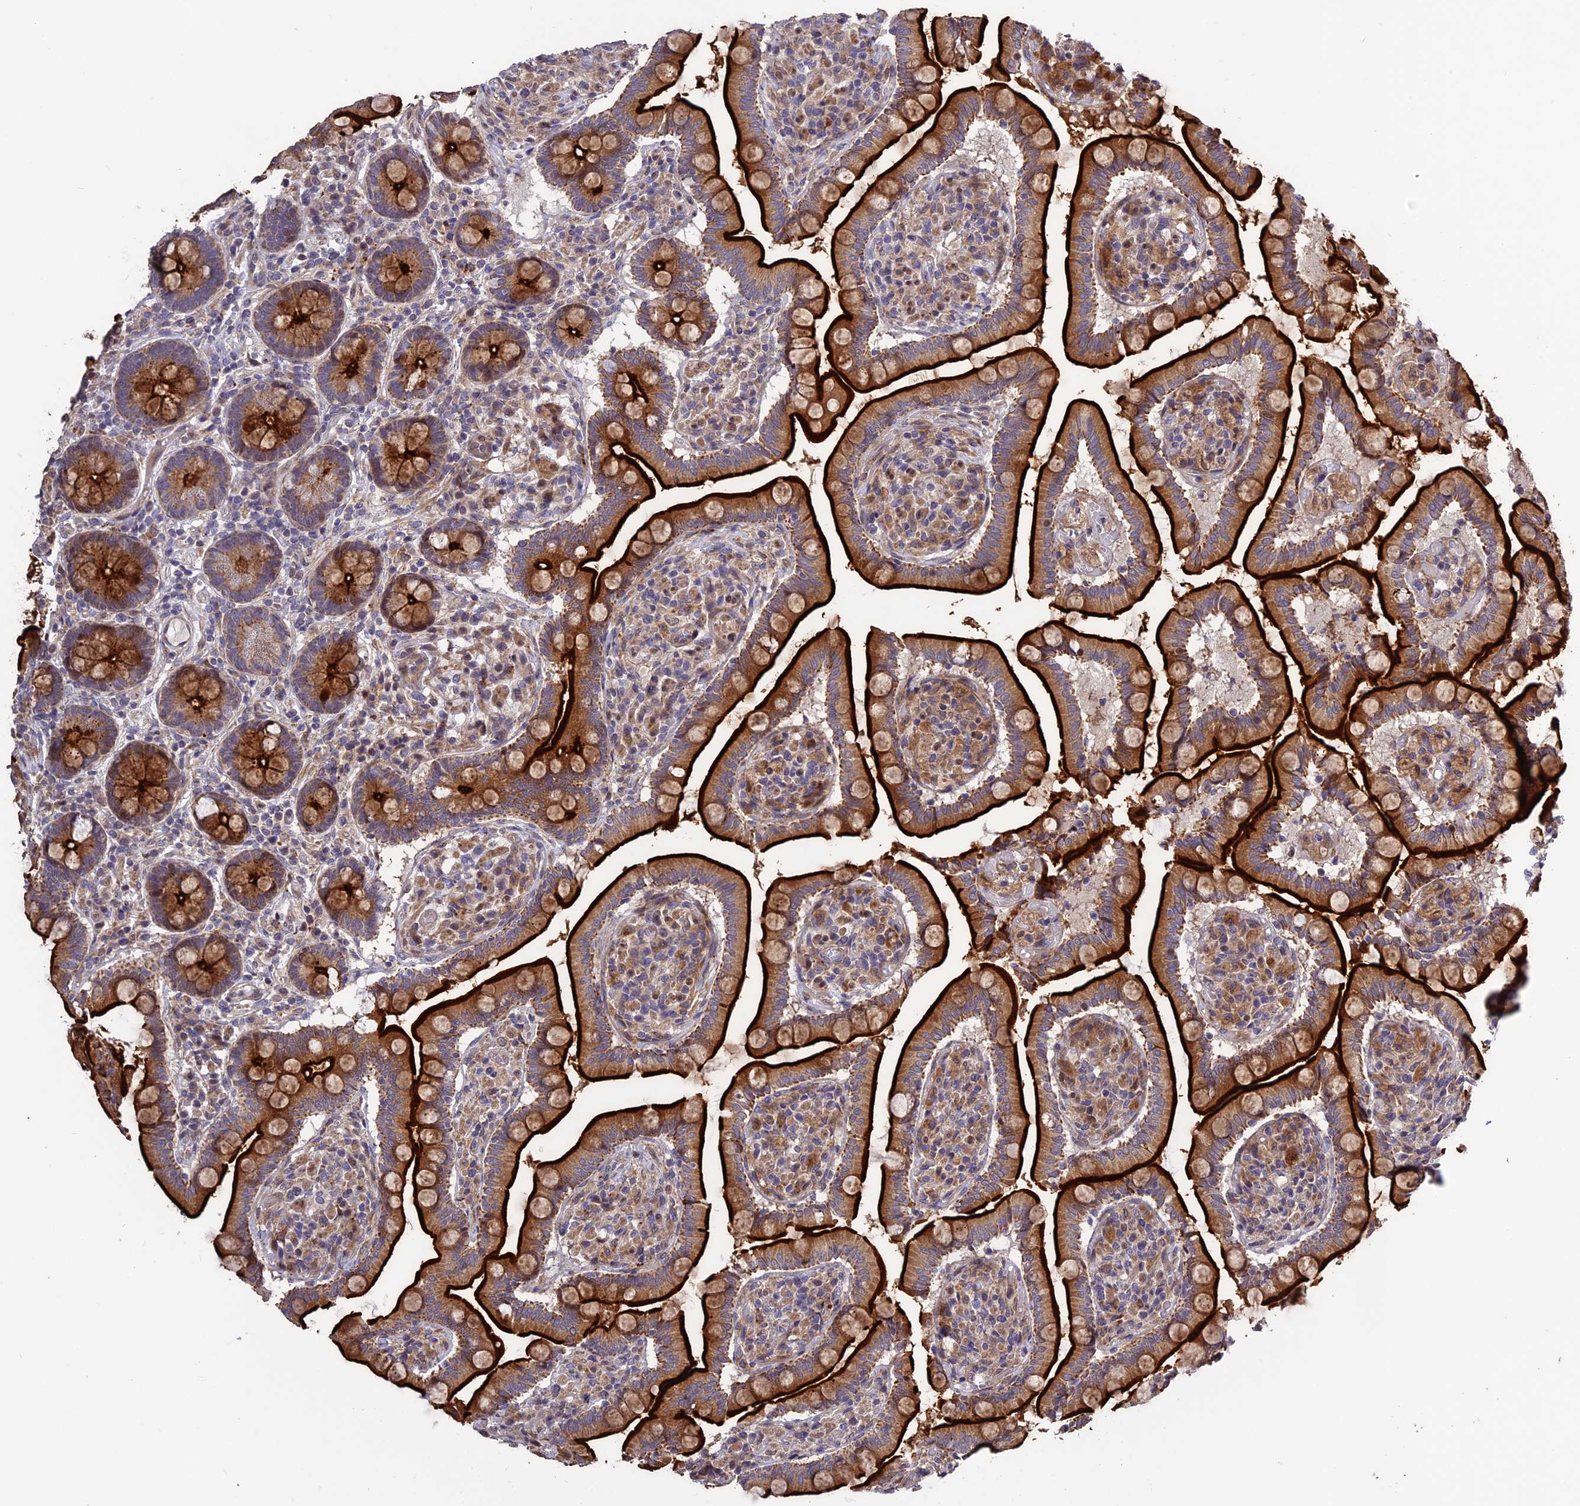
{"staining": {"intensity": "strong", "quantity": ">75%", "location": "cytoplasmic/membranous"}, "tissue": "small intestine", "cell_type": "Glandular cells", "image_type": "normal", "snomed": [{"axis": "morphology", "description": "Normal tissue, NOS"}, {"axis": "topography", "description": "Small intestine"}], "caption": "A brown stain shows strong cytoplasmic/membranous expression of a protein in glandular cells of benign human small intestine.", "gene": "SPG21", "patient": {"sex": "female", "age": 64}}